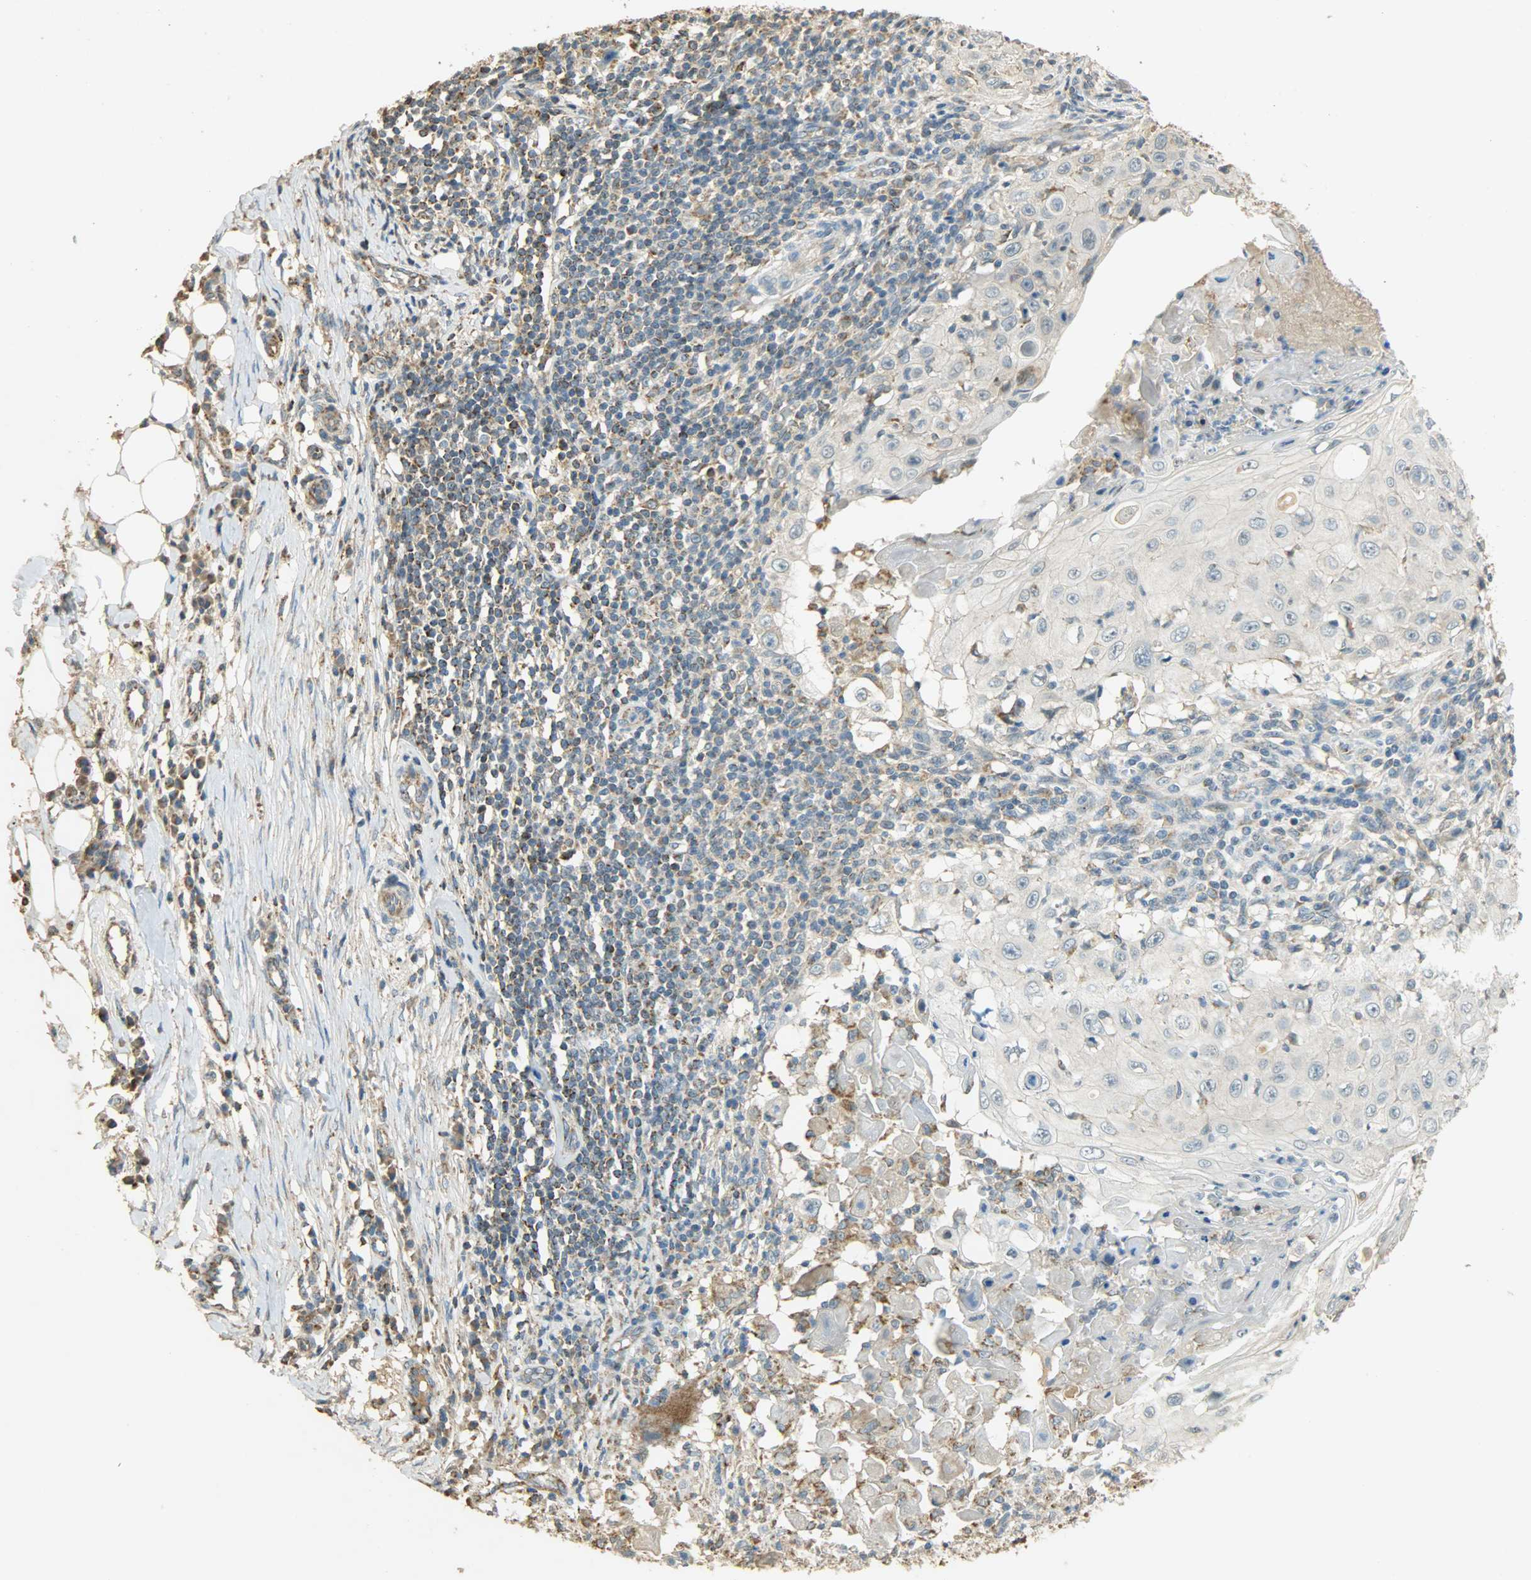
{"staining": {"intensity": "weak", "quantity": "25%-75%", "location": "cytoplasmic/membranous"}, "tissue": "skin cancer", "cell_type": "Tumor cells", "image_type": "cancer", "snomed": [{"axis": "morphology", "description": "Squamous cell carcinoma, NOS"}, {"axis": "topography", "description": "Skin"}], "caption": "A brown stain highlights weak cytoplasmic/membranous positivity of a protein in human skin cancer tumor cells.", "gene": "HDHD5", "patient": {"sex": "male", "age": 86}}